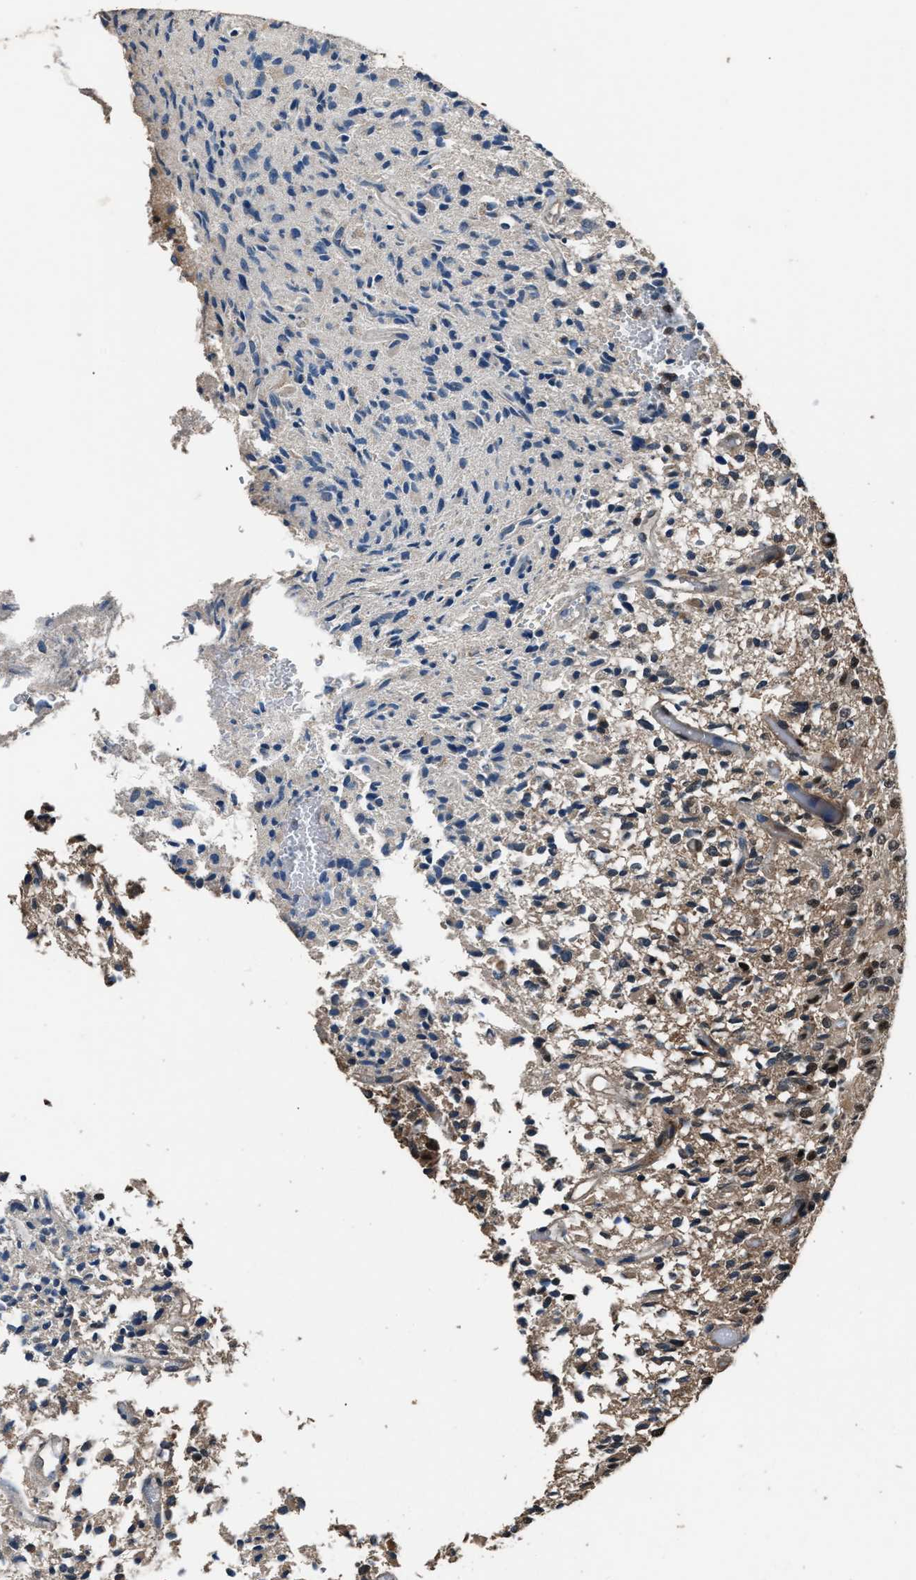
{"staining": {"intensity": "moderate", "quantity": ">75%", "location": "cytoplasmic/membranous,nuclear"}, "tissue": "glioma", "cell_type": "Tumor cells", "image_type": "cancer", "snomed": [{"axis": "morphology", "description": "Glioma, malignant, High grade"}, {"axis": "topography", "description": "Brain"}], "caption": "Tumor cells show medium levels of moderate cytoplasmic/membranous and nuclear staining in about >75% of cells in malignant glioma (high-grade).", "gene": "DFFA", "patient": {"sex": "male", "age": 71}}